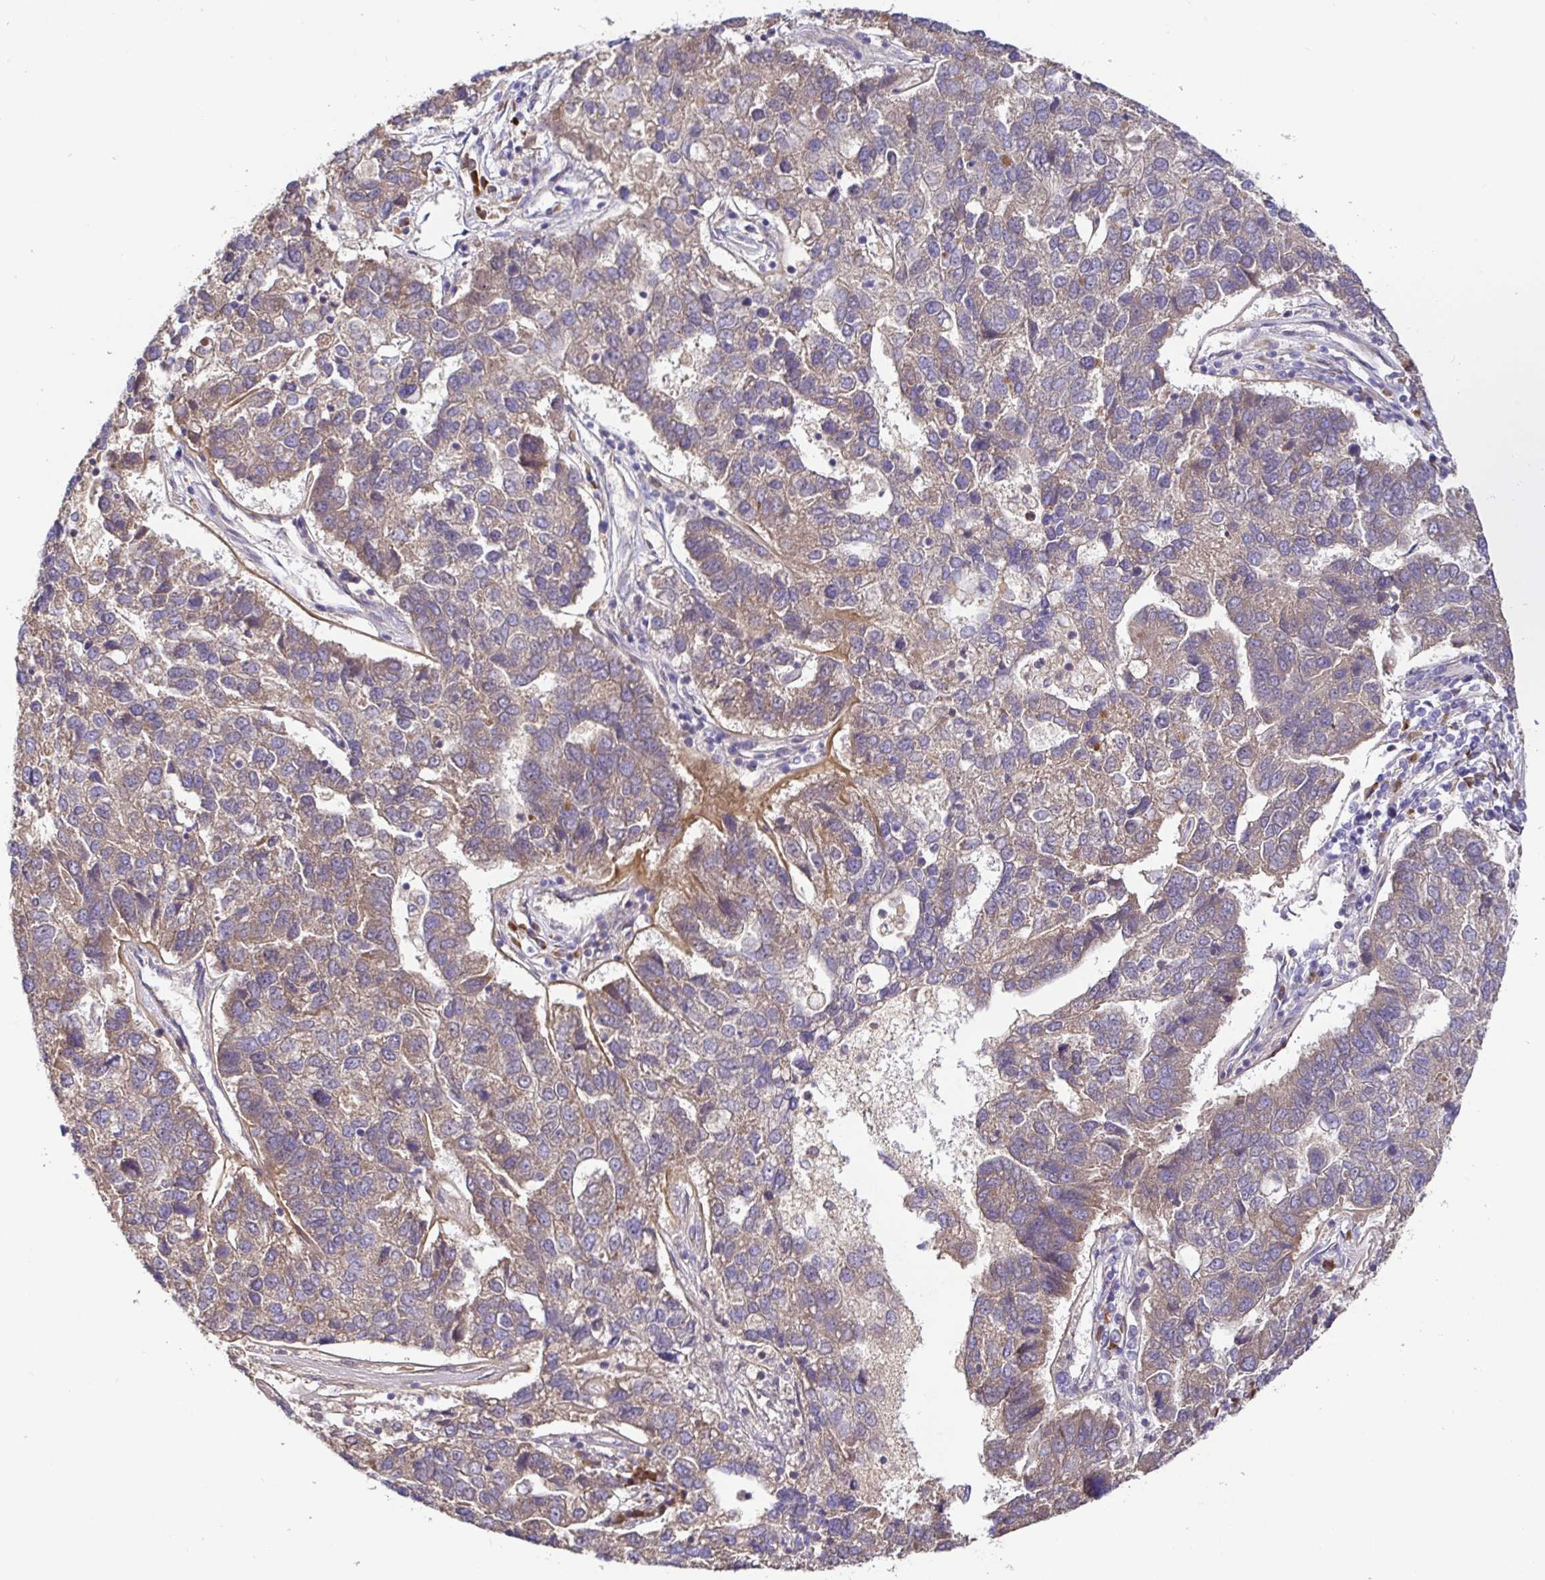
{"staining": {"intensity": "weak", "quantity": ">75%", "location": "cytoplasmic/membranous"}, "tissue": "pancreatic cancer", "cell_type": "Tumor cells", "image_type": "cancer", "snomed": [{"axis": "morphology", "description": "Adenocarcinoma, NOS"}, {"axis": "topography", "description": "Pancreas"}], "caption": "Tumor cells reveal weak cytoplasmic/membranous positivity in approximately >75% of cells in adenocarcinoma (pancreatic).", "gene": "ELP1", "patient": {"sex": "female", "age": 61}}